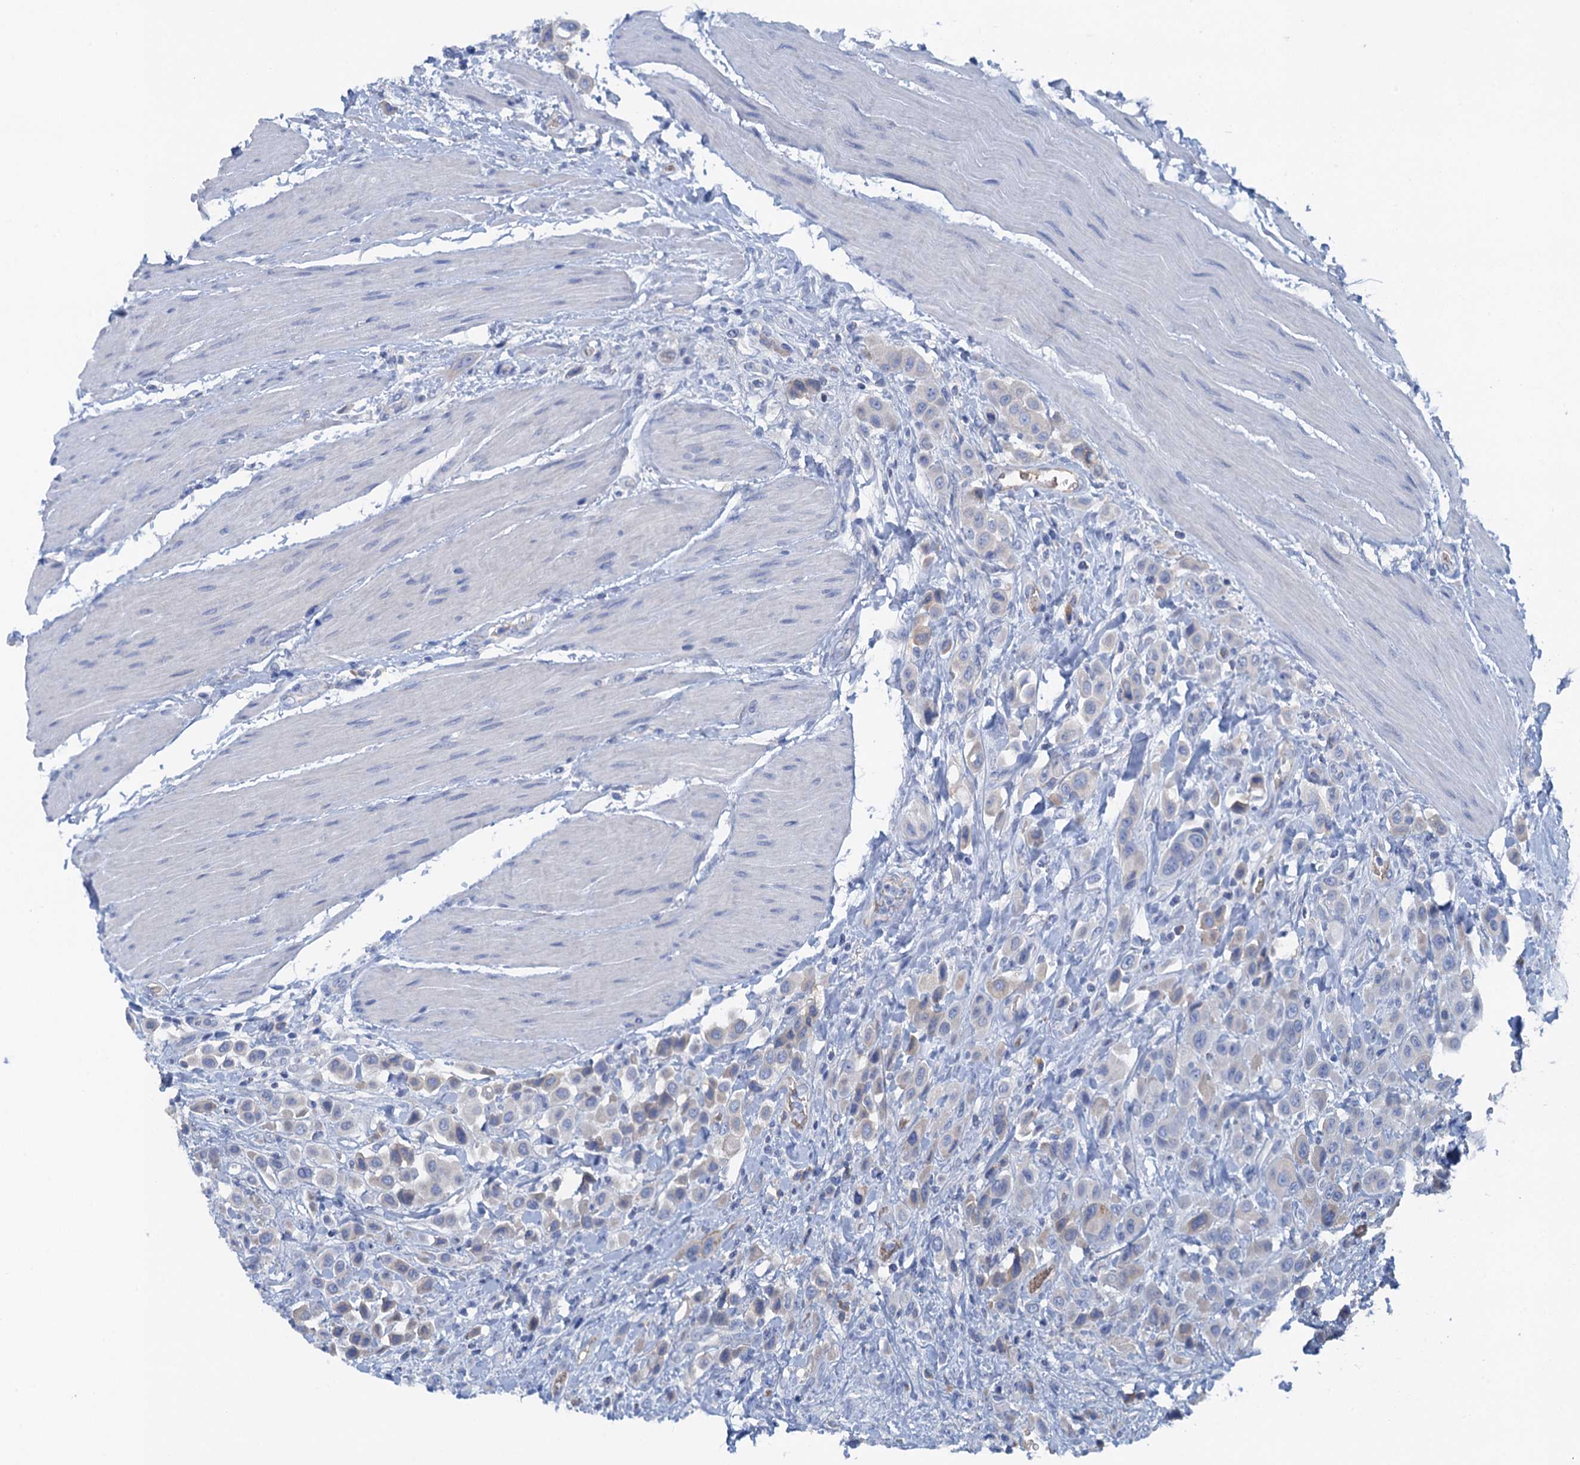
{"staining": {"intensity": "weak", "quantity": "<25%", "location": "cytoplasmic/membranous"}, "tissue": "urothelial cancer", "cell_type": "Tumor cells", "image_type": "cancer", "snomed": [{"axis": "morphology", "description": "Urothelial carcinoma, High grade"}, {"axis": "topography", "description": "Urinary bladder"}], "caption": "Immunohistochemistry image of human high-grade urothelial carcinoma stained for a protein (brown), which exhibits no expression in tumor cells.", "gene": "MYADML2", "patient": {"sex": "male", "age": 50}}